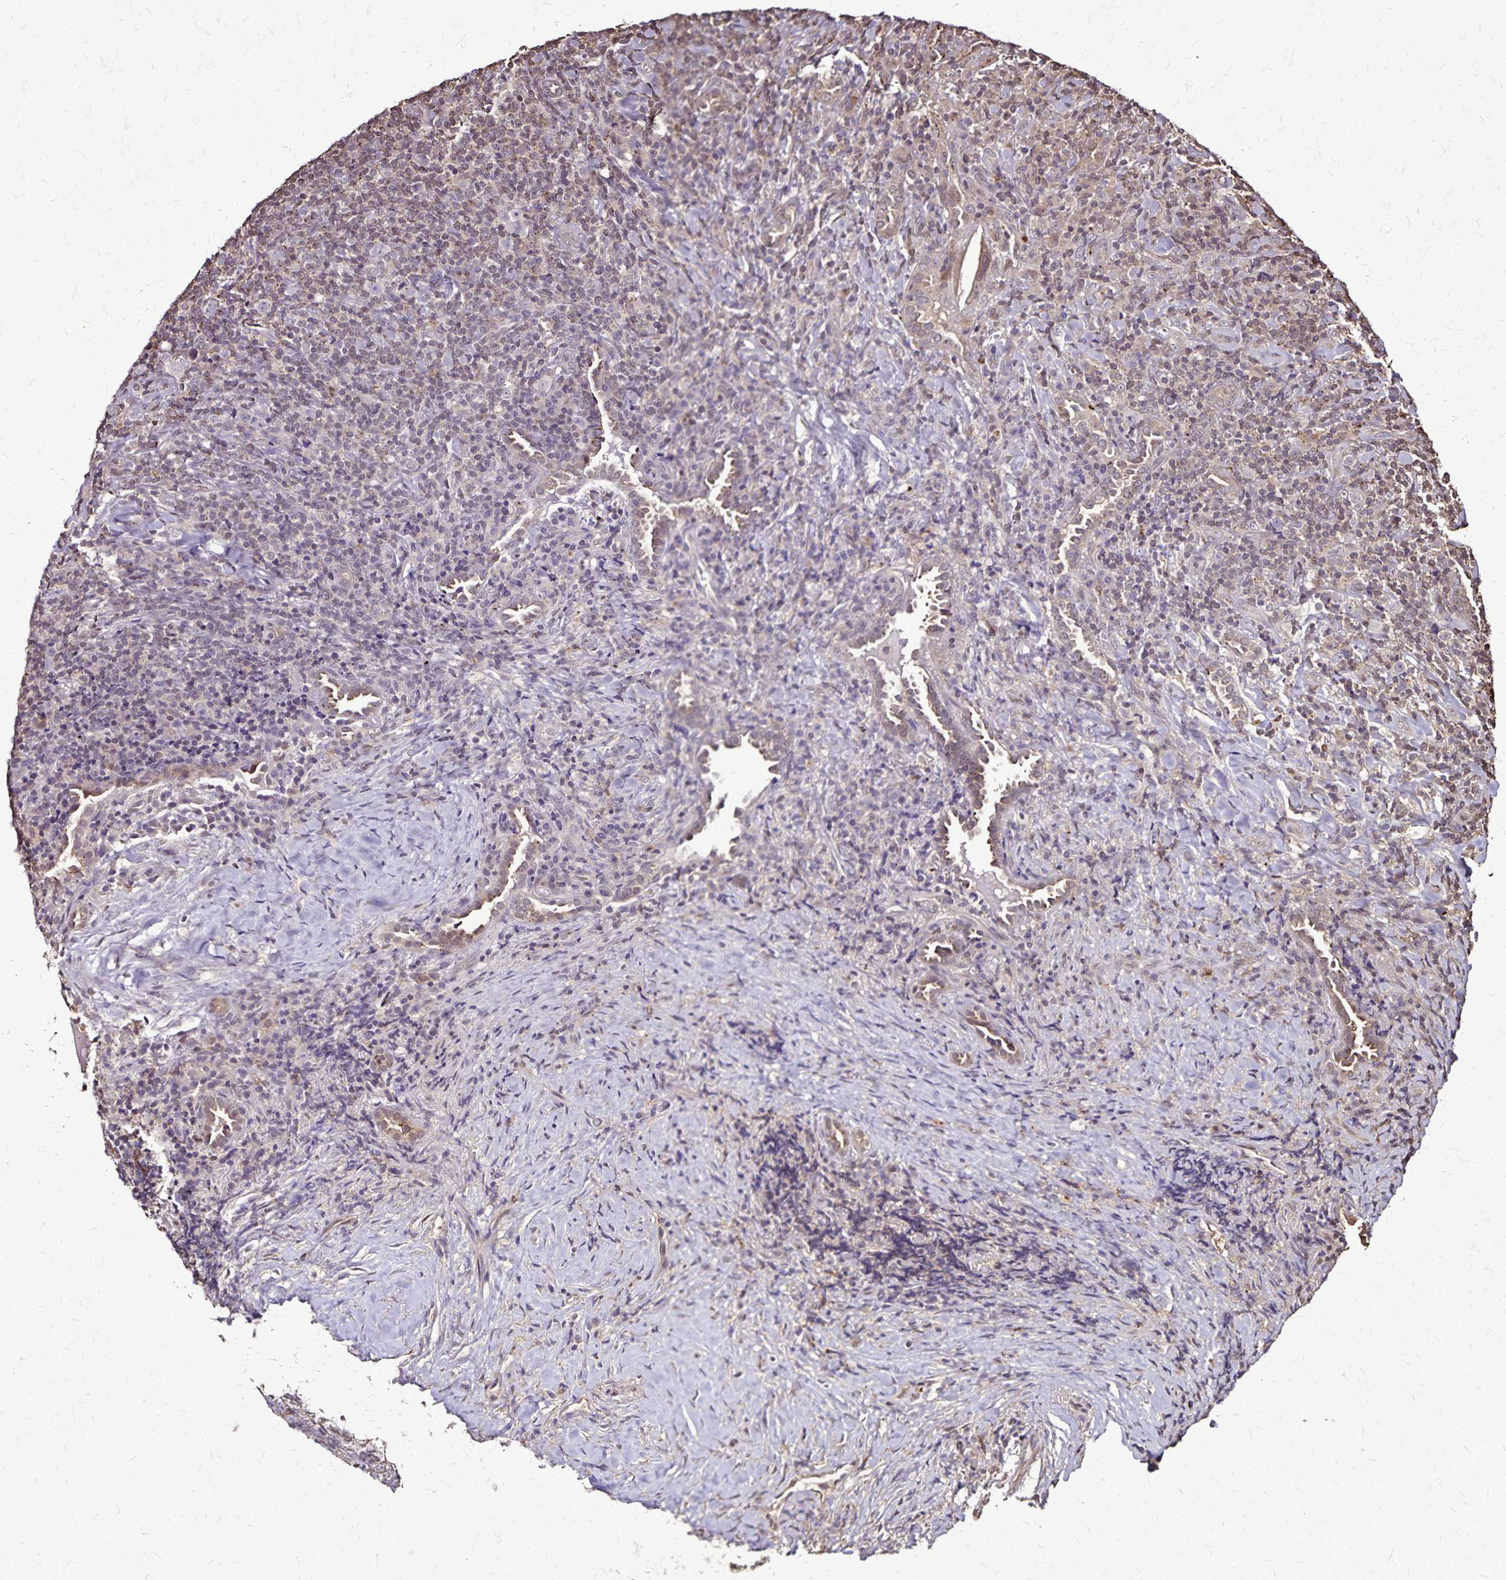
{"staining": {"intensity": "negative", "quantity": "none", "location": "none"}, "tissue": "lymphoma", "cell_type": "Tumor cells", "image_type": "cancer", "snomed": [{"axis": "morphology", "description": "Hodgkin's disease, NOS"}, {"axis": "topography", "description": "Lung"}], "caption": "Human Hodgkin's disease stained for a protein using immunohistochemistry (IHC) displays no positivity in tumor cells.", "gene": "CHMP1B", "patient": {"sex": "male", "age": 17}}